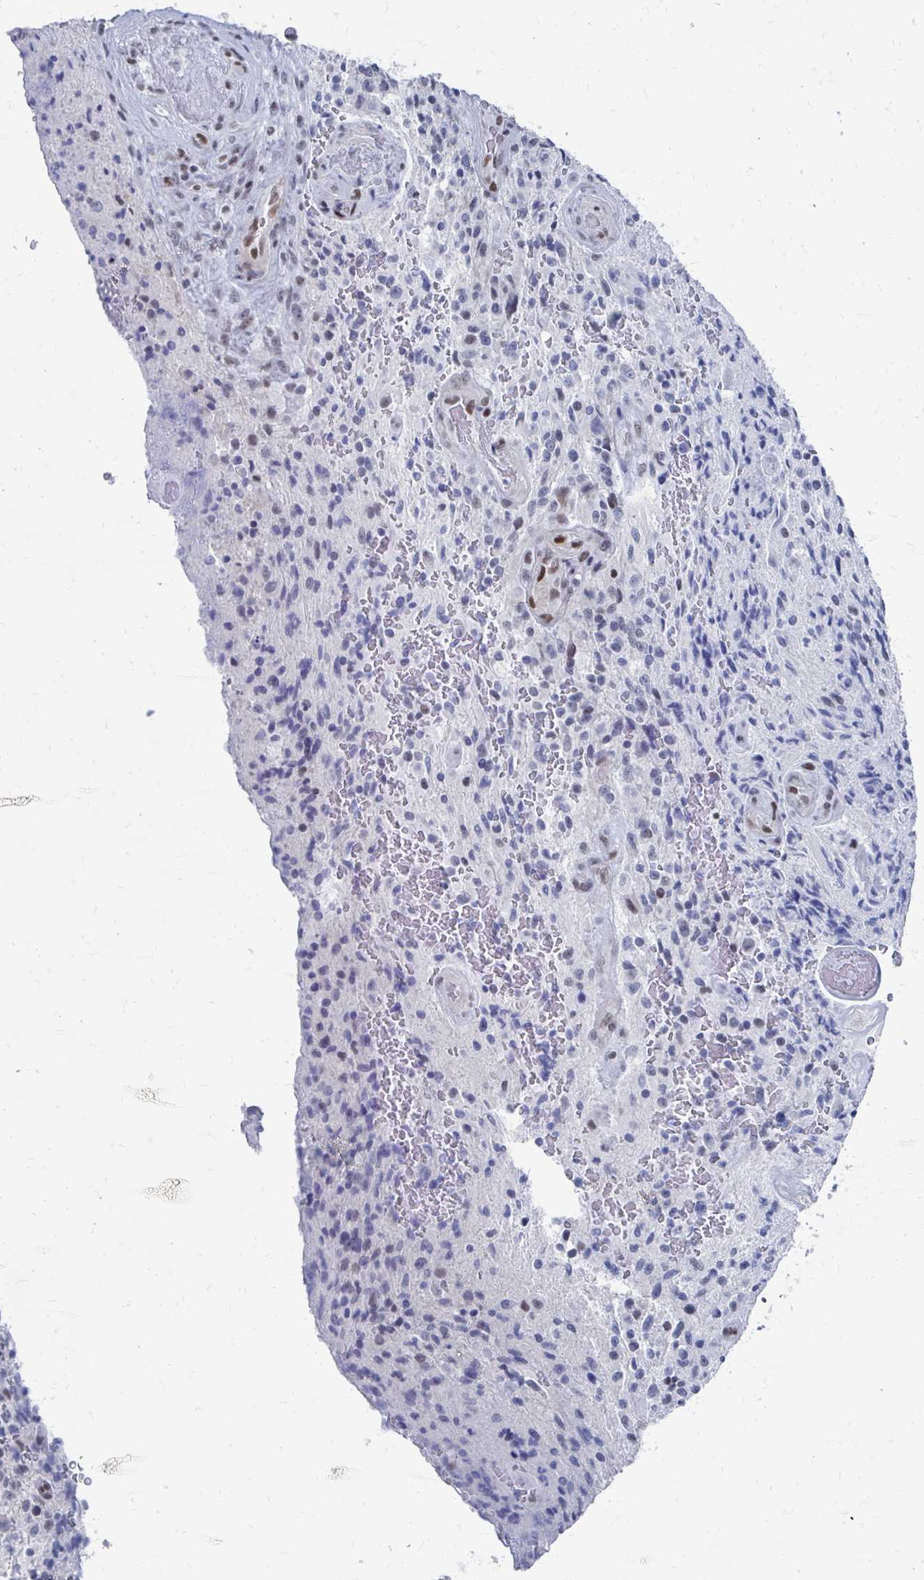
{"staining": {"intensity": "negative", "quantity": "none", "location": "none"}, "tissue": "glioma", "cell_type": "Tumor cells", "image_type": "cancer", "snomed": [{"axis": "morphology", "description": "Normal tissue, NOS"}, {"axis": "morphology", "description": "Glioma, malignant, High grade"}, {"axis": "topography", "description": "Cerebral cortex"}], "caption": "Immunohistochemistry (IHC) image of high-grade glioma (malignant) stained for a protein (brown), which displays no positivity in tumor cells.", "gene": "CDIN1", "patient": {"sex": "male", "age": 56}}